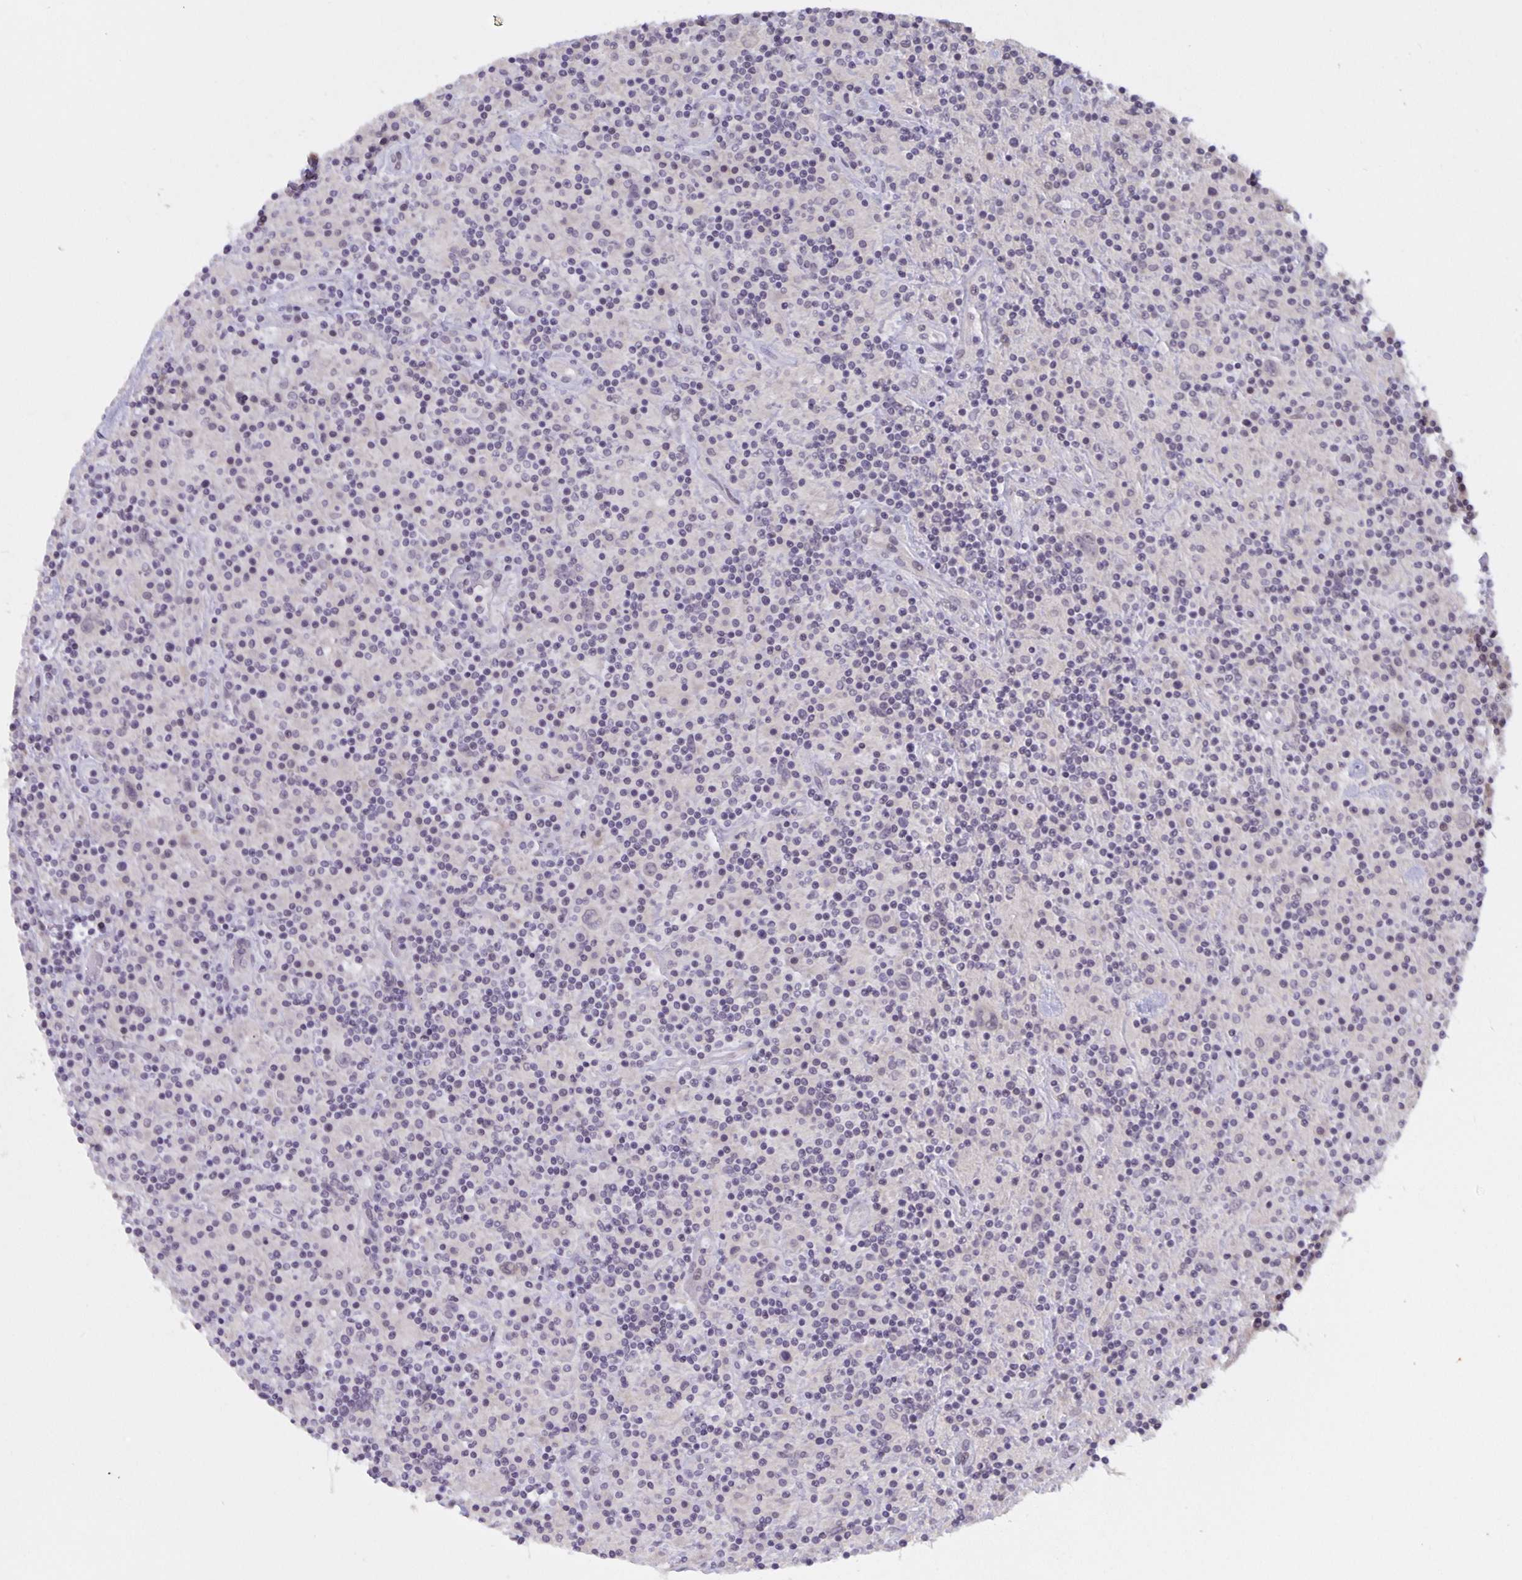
{"staining": {"intensity": "negative", "quantity": "none", "location": "none"}, "tissue": "lymphoma", "cell_type": "Tumor cells", "image_type": "cancer", "snomed": [{"axis": "morphology", "description": "Hodgkin's disease, NOS"}, {"axis": "topography", "description": "Lymph node"}], "caption": "Immunohistochemical staining of human lymphoma demonstrates no significant expression in tumor cells.", "gene": "ARVCF", "patient": {"sex": "male", "age": 70}}